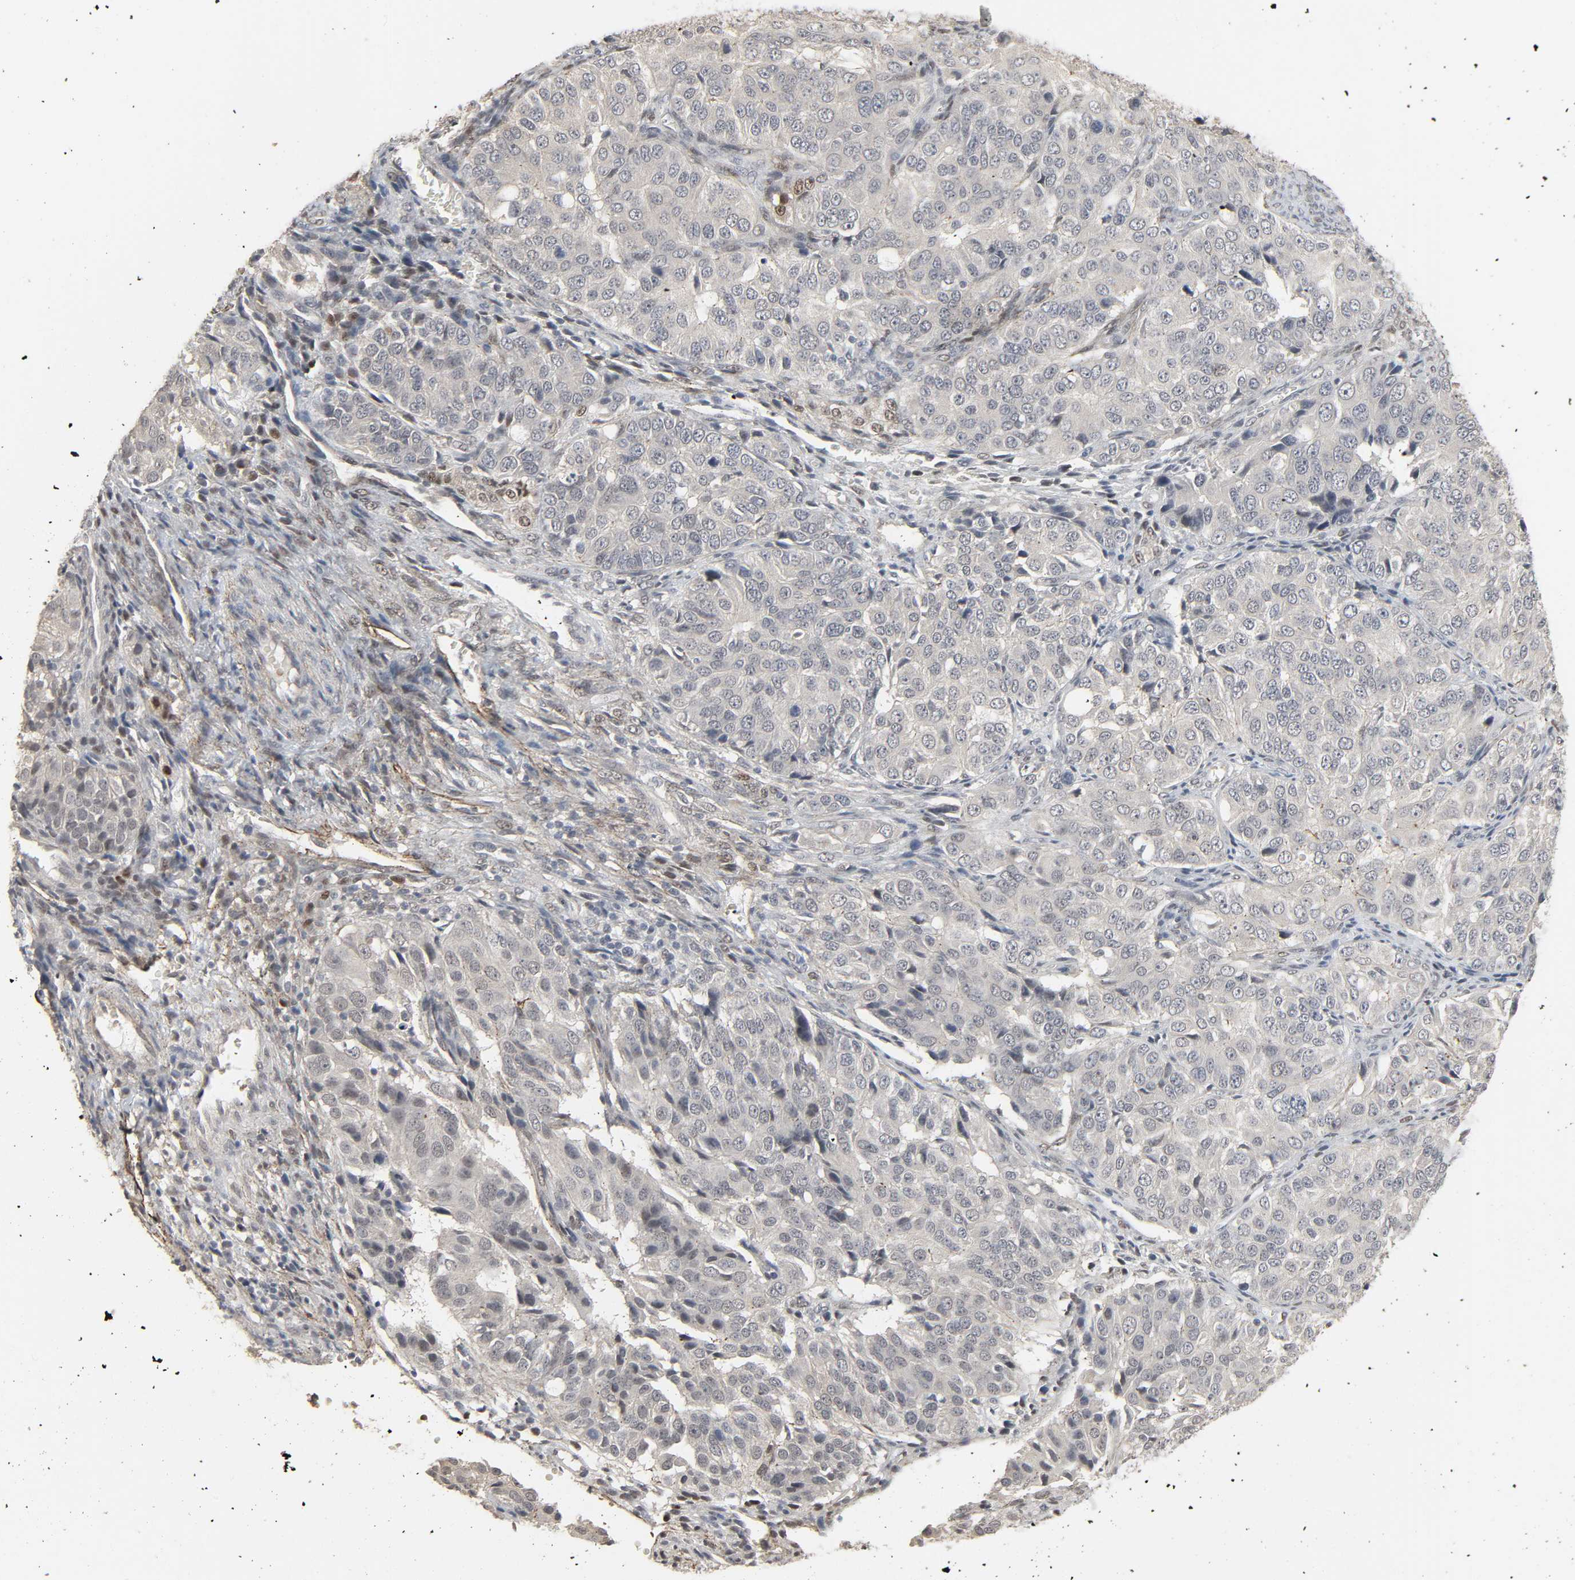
{"staining": {"intensity": "negative", "quantity": "none", "location": "none"}, "tissue": "ovarian cancer", "cell_type": "Tumor cells", "image_type": "cancer", "snomed": [{"axis": "morphology", "description": "Carcinoma, endometroid"}, {"axis": "topography", "description": "Ovary"}], "caption": "Image shows no significant protein expression in tumor cells of ovarian cancer (endometroid carcinoma). Nuclei are stained in blue.", "gene": "ZNF222", "patient": {"sex": "female", "age": 51}}